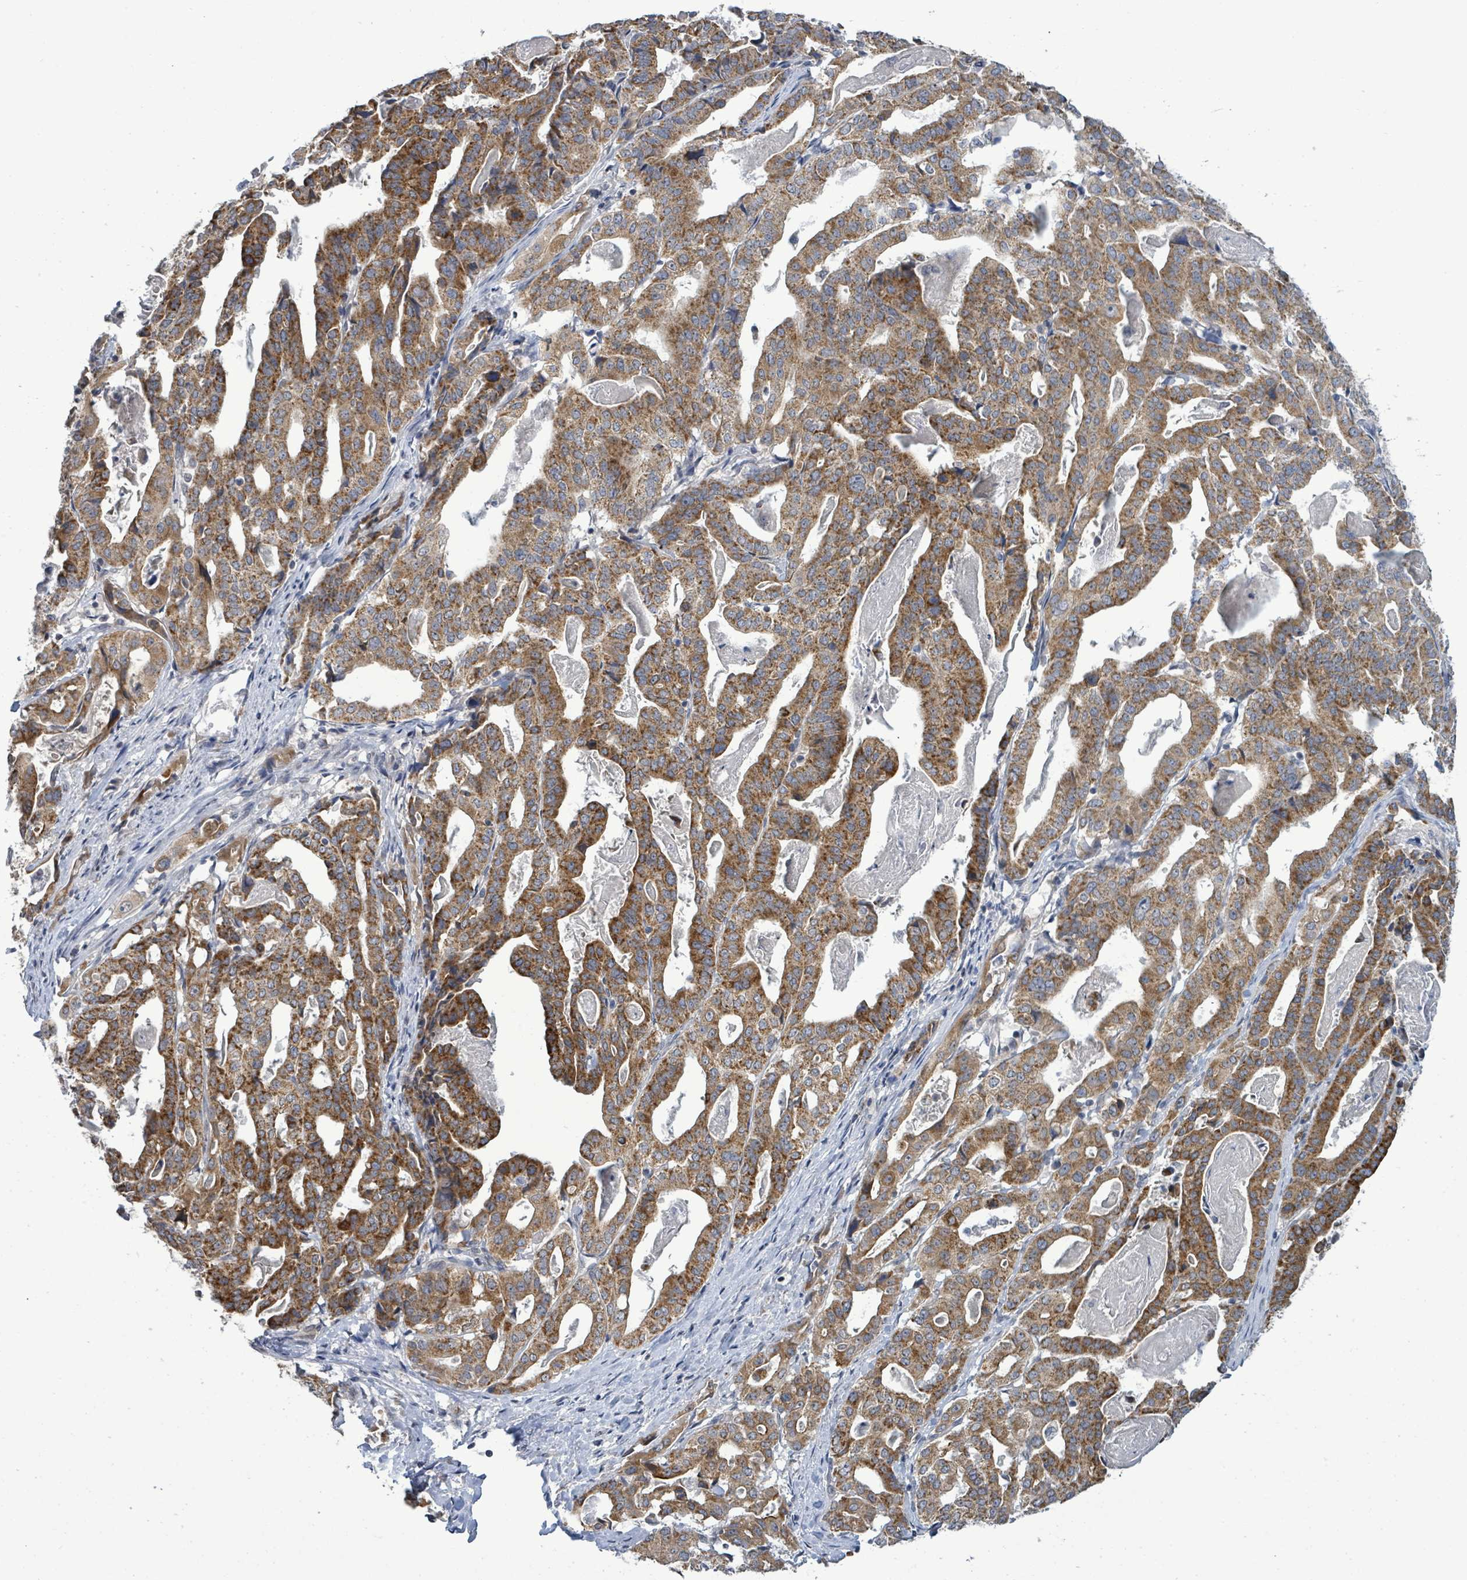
{"staining": {"intensity": "moderate", "quantity": ">75%", "location": "cytoplasmic/membranous"}, "tissue": "stomach cancer", "cell_type": "Tumor cells", "image_type": "cancer", "snomed": [{"axis": "morphology", "description": "Adenocarcinoma, NOS"}, {"axis": "topography", "description": "Stomach"}], "caption": "Immunohistochemical staining of human stomach cancer reveals medium levels of moderate cytoplasmic/membranous positivity in about >75% of tumor cells. The protein of interest is shown in brown color, while the nuclei are stained blue.", "gene": "COQ10B", "patient": {"sex": "male", "age": 48}}